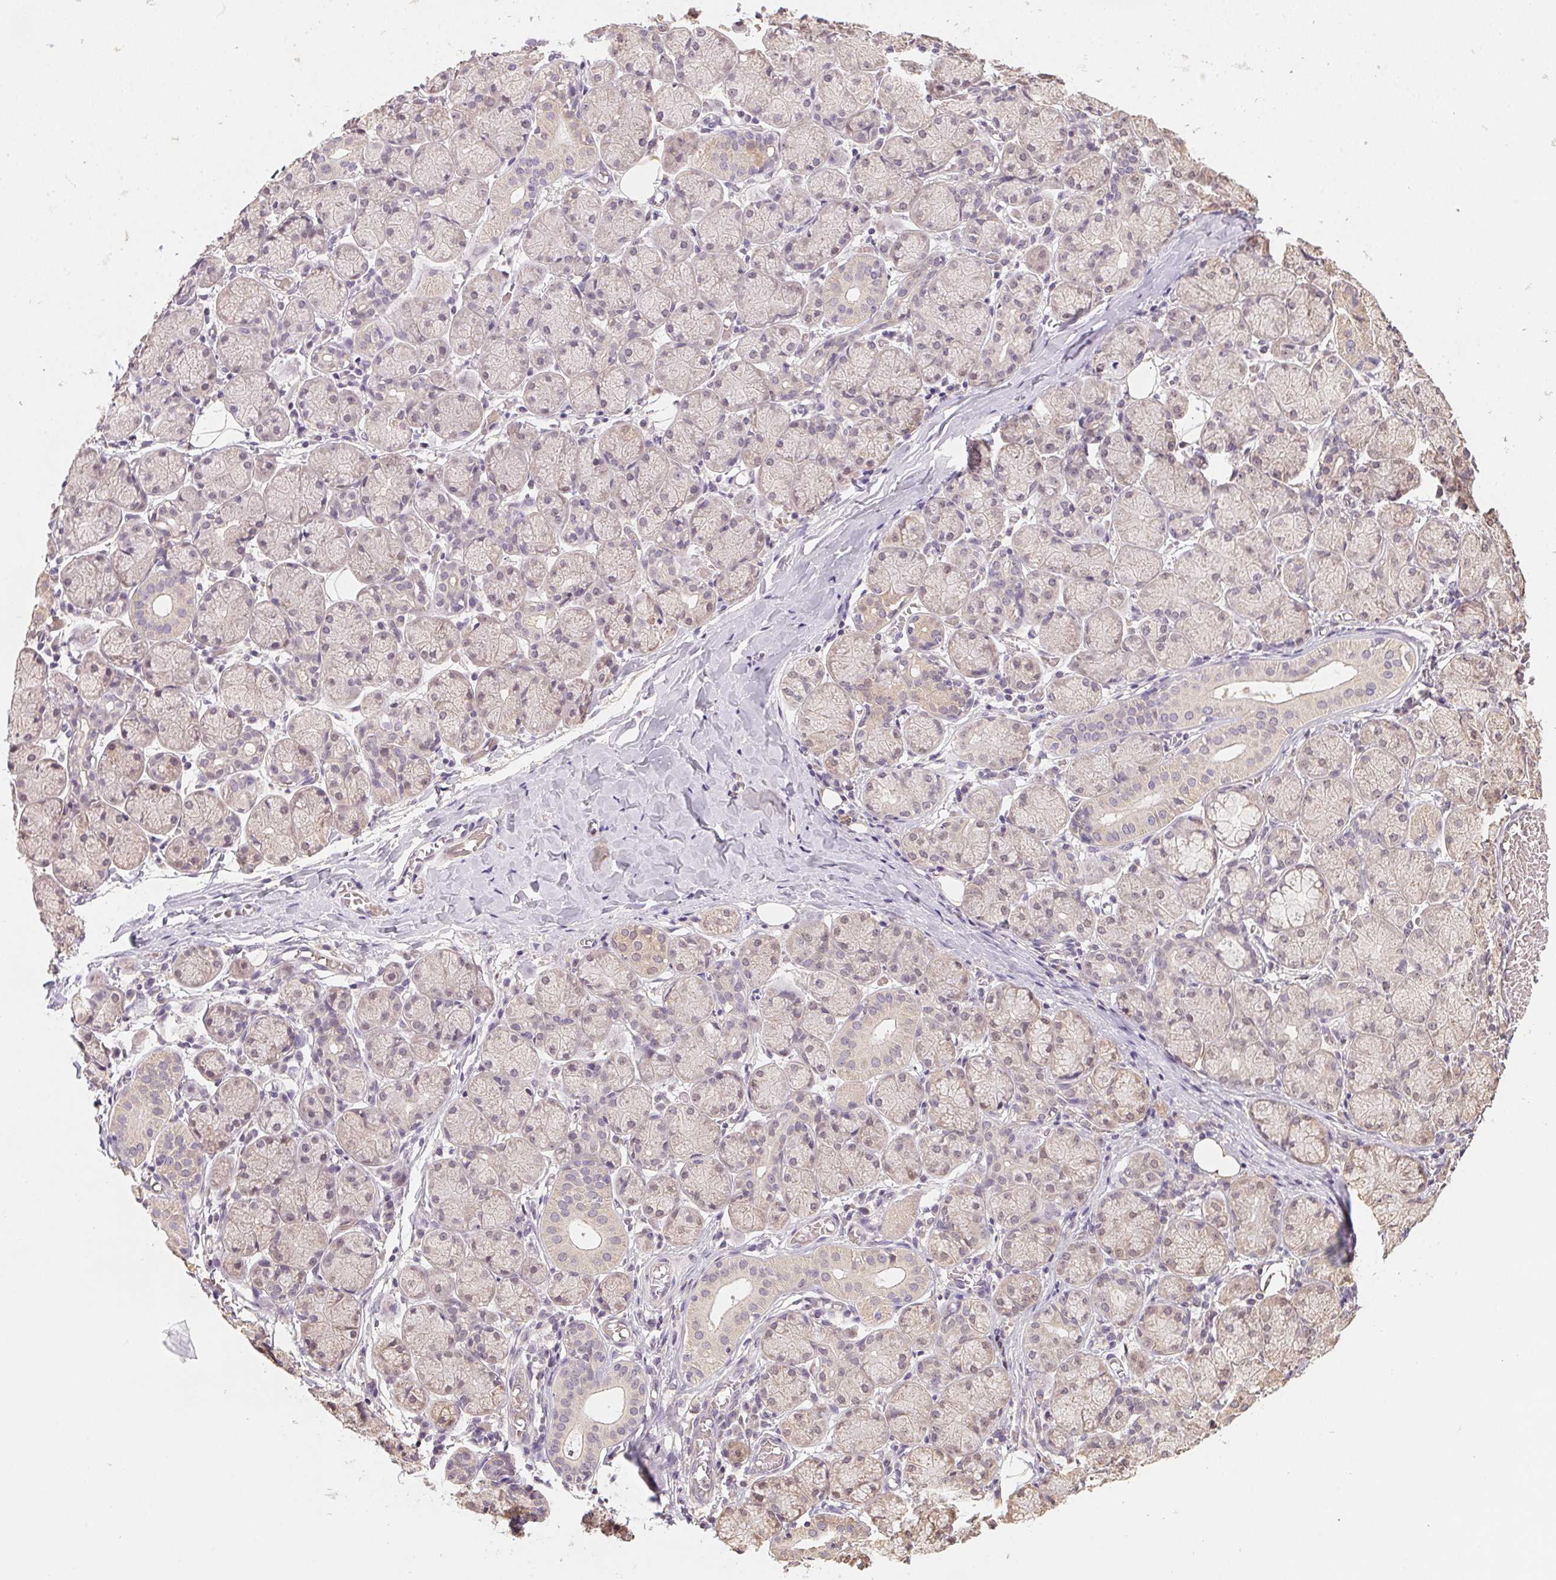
{"staining": {"intensity": "negative", "quantity": "none", "location": "none"}, "tissue": "salivary gland", "cell_type": "Glandular cells", "image_type": "normal", "snomed": [{"axis": "morphology", "description": "Normal tissue, NOS"}, {"axis": "topography", "description": "Salivary gland"}, {"axis": "topography", "description": "Peripheral nerve tissue"}], "caption": "Immunohistochemical staining of benign human salivary gland shows no significant staining in glandular cells. (Brightfield microscopy of DAB (3,3'-diaminobenzidine) immunohistochemistry (IHC) at high magnification).", "gene": "ALDH8A1", "patient": {"sex": "female", "age": 24}}